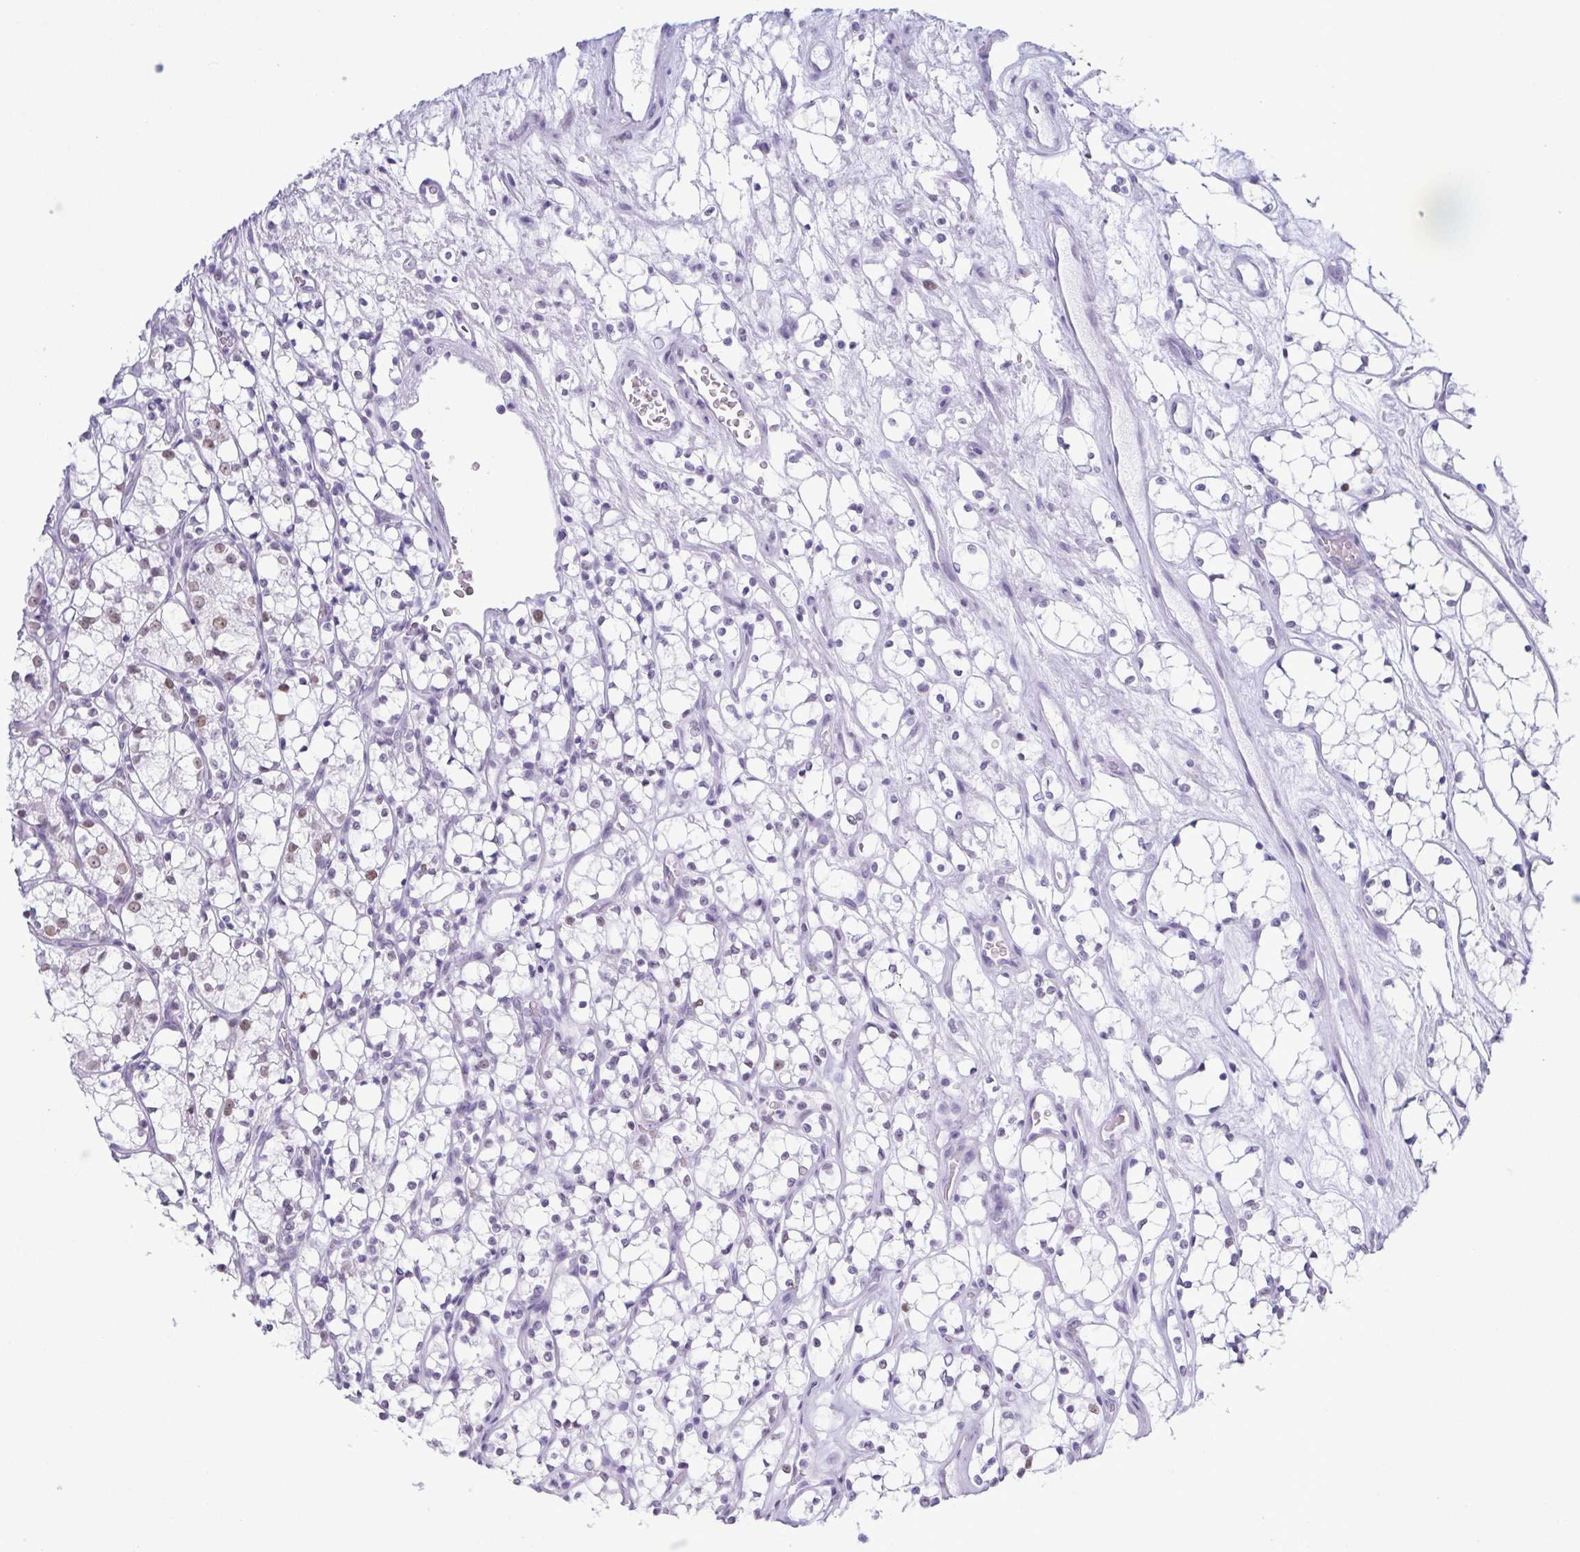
{"staining": {"intensity": "moderate", "quantity": "<25%", "location": "nuclear"}, "tissue": "renal cancer", "cell_type": "Tumor cells", "image_type": "cancer", "snomed": [{"axis": "morphology", "description": "Adenocarcinoma, NOS"}, {"axis": "topography", "description": "Kidney"}], "caption": "DAB (3,3'-diaminobenzidine) immunohistochemical staining of human adenocarcinoma (renal) exhibits moderate nuclear protein staining in about <25% of tumor cells.", "gene": "SUGP2", "patient": {"sex": "female", "age": 69}}